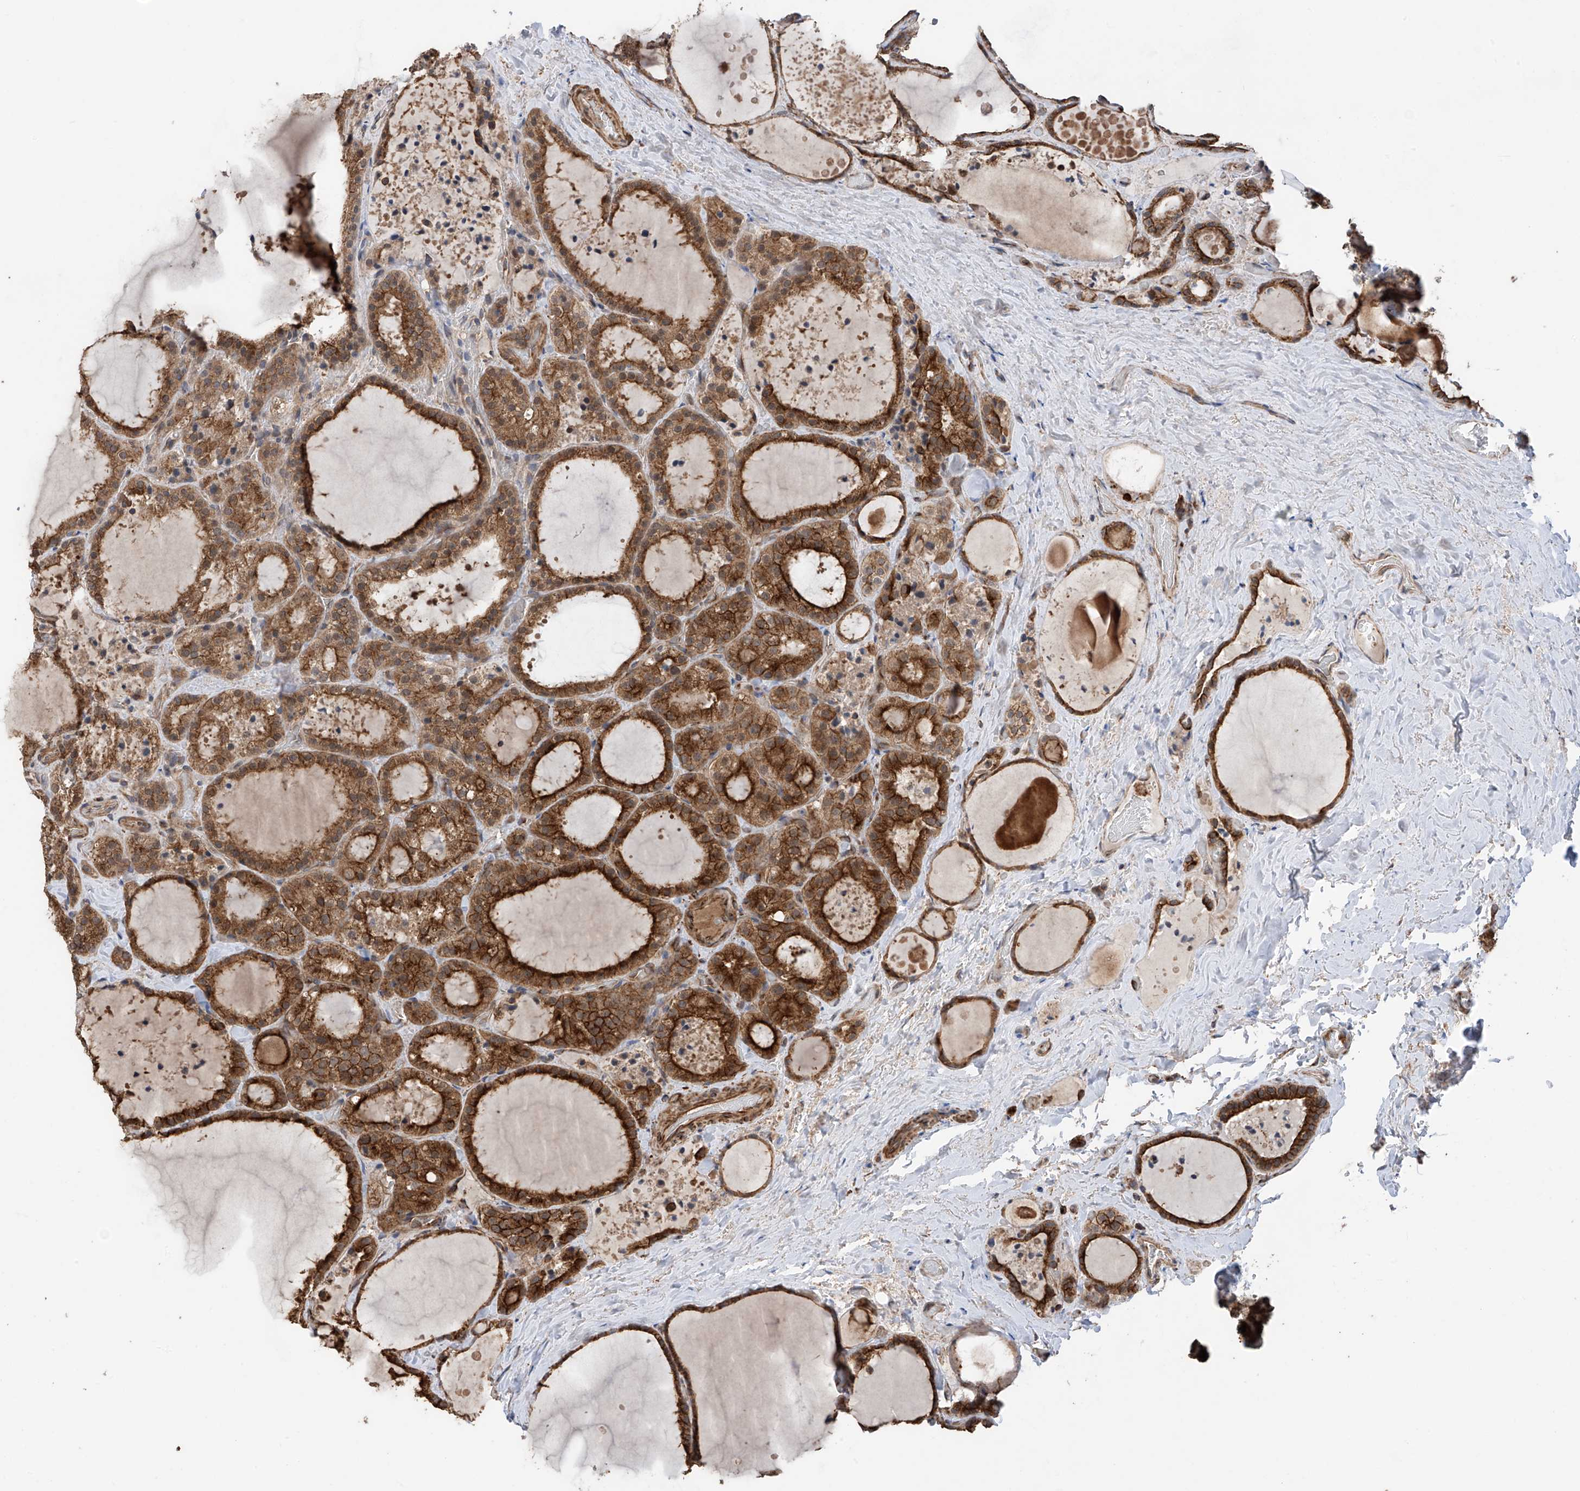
{"staining": {"intensity": "strong", "quantity": ">75%", "location": "cytoplasmic/membranous"}, "tissue": "thyroid cancer", "cell_type": "Tumor cells", "image_type": "cancer", "snomed": [{"axis": "morphology", "description": "Papillary adenocarcinoma, NOS"}, {"axis": "topography", "description": "Thyroid gland"}], "caption": "A histopathology image of human thyroid papillary adenocarcinoma stained for a protein shows strong cytoplasmic/membranous brown staining in tumor cells.", "gene": "RPAIN", "patient": {"sex": "male", "age": 77}}